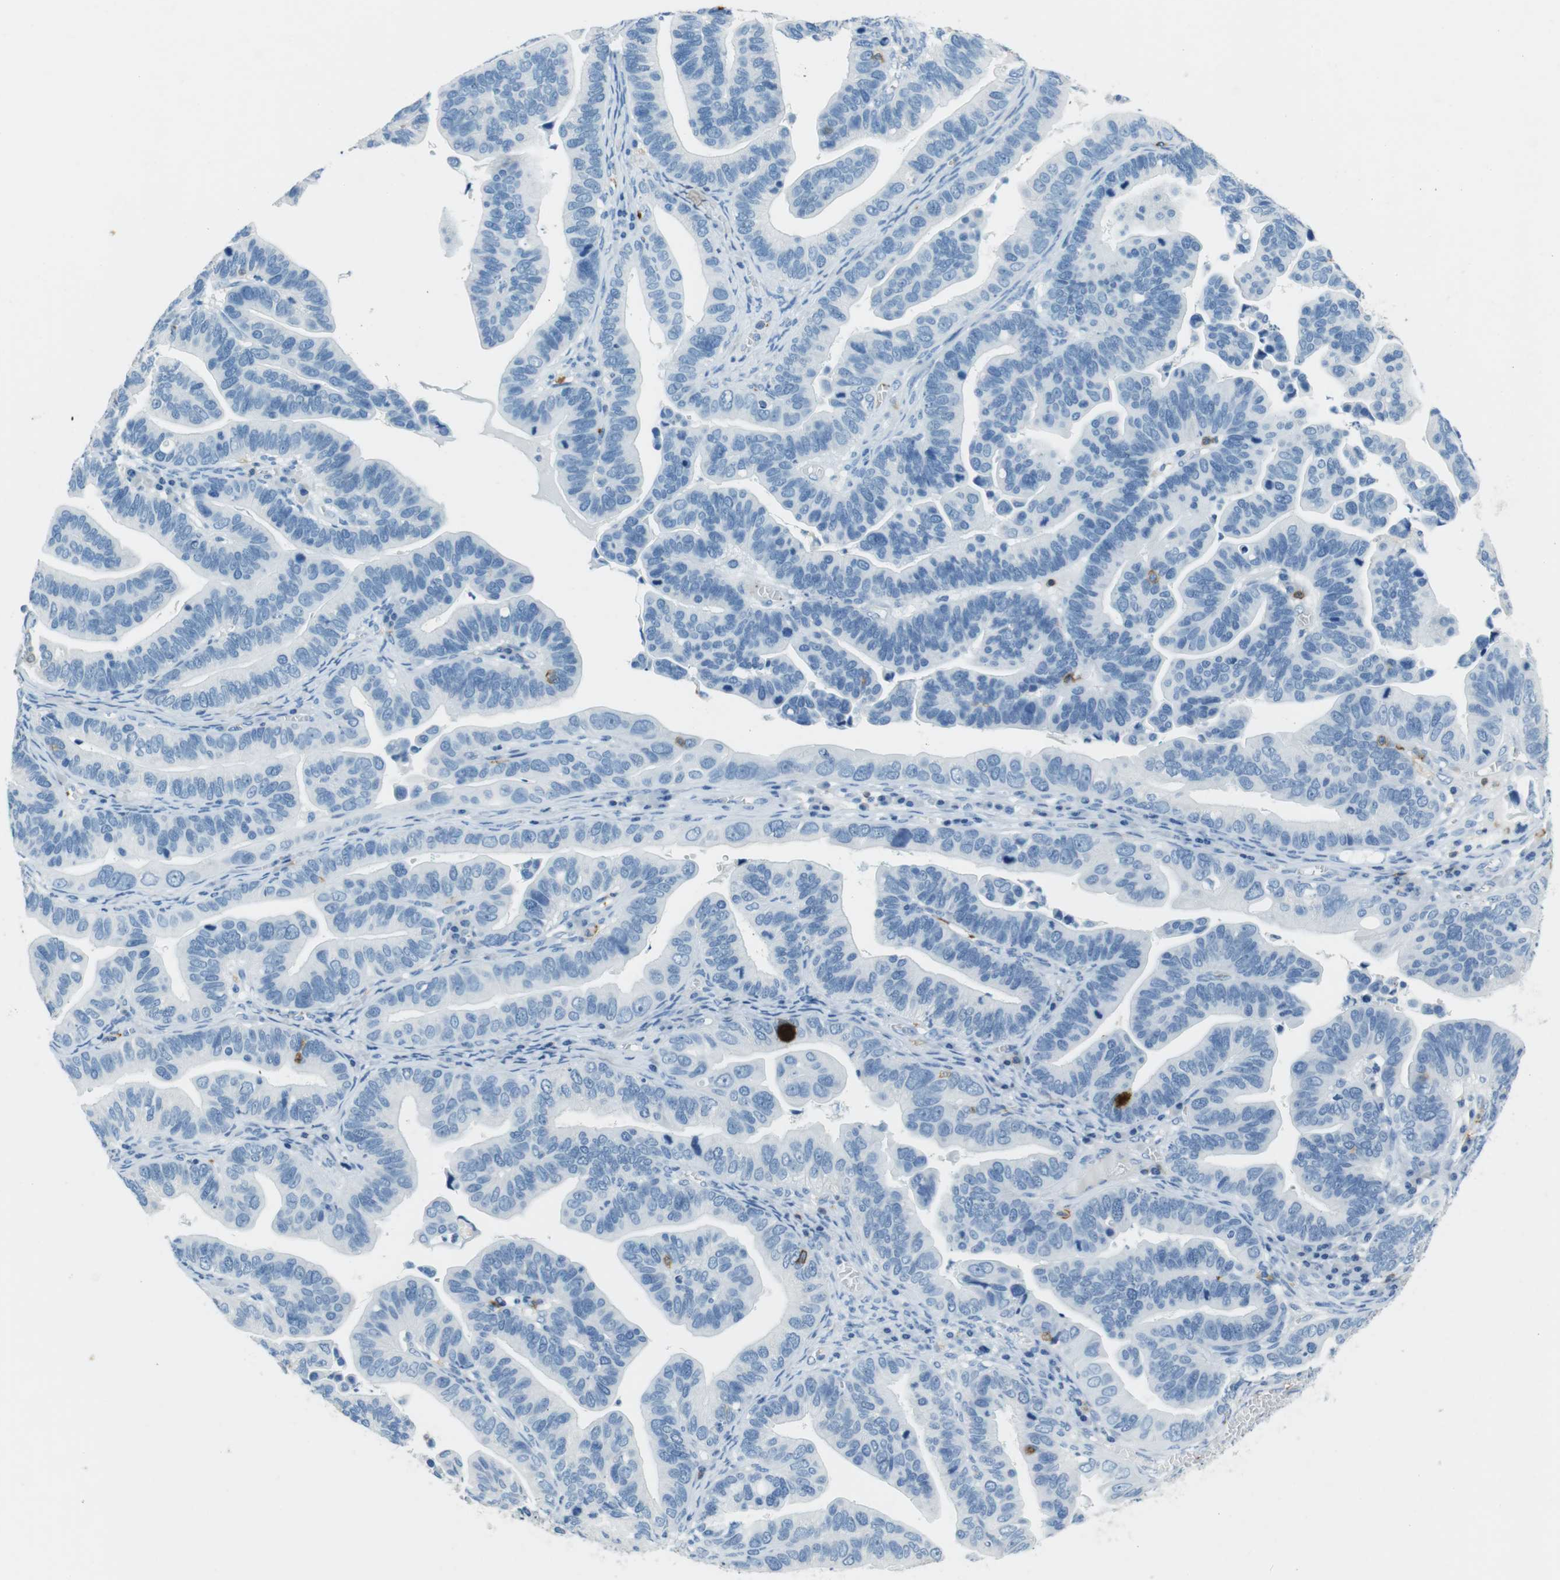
{"staining": {"intensity": "negative", "quantity": "none", "location": "none"}, "tissue": "ovarian cancer", "cell_type": "Tumor cells", "image_type": "cancer", "snomed": [{"axis": "morphology", "description": "Cystadenocarcinoma, serous, NOS"}, {"axis": "topography", "description": "Ovary"}], "caption": "This micrograph is of ovarian cancer (serous cystadenocarcinoma) stained with immunohistochemistry (IHC) to label a protein in brown with the nuclei are counter-stained blue. There is no positivity in tumor cells.", "gene": "LAT", "patient": {"sex": "female", "age": 56}}